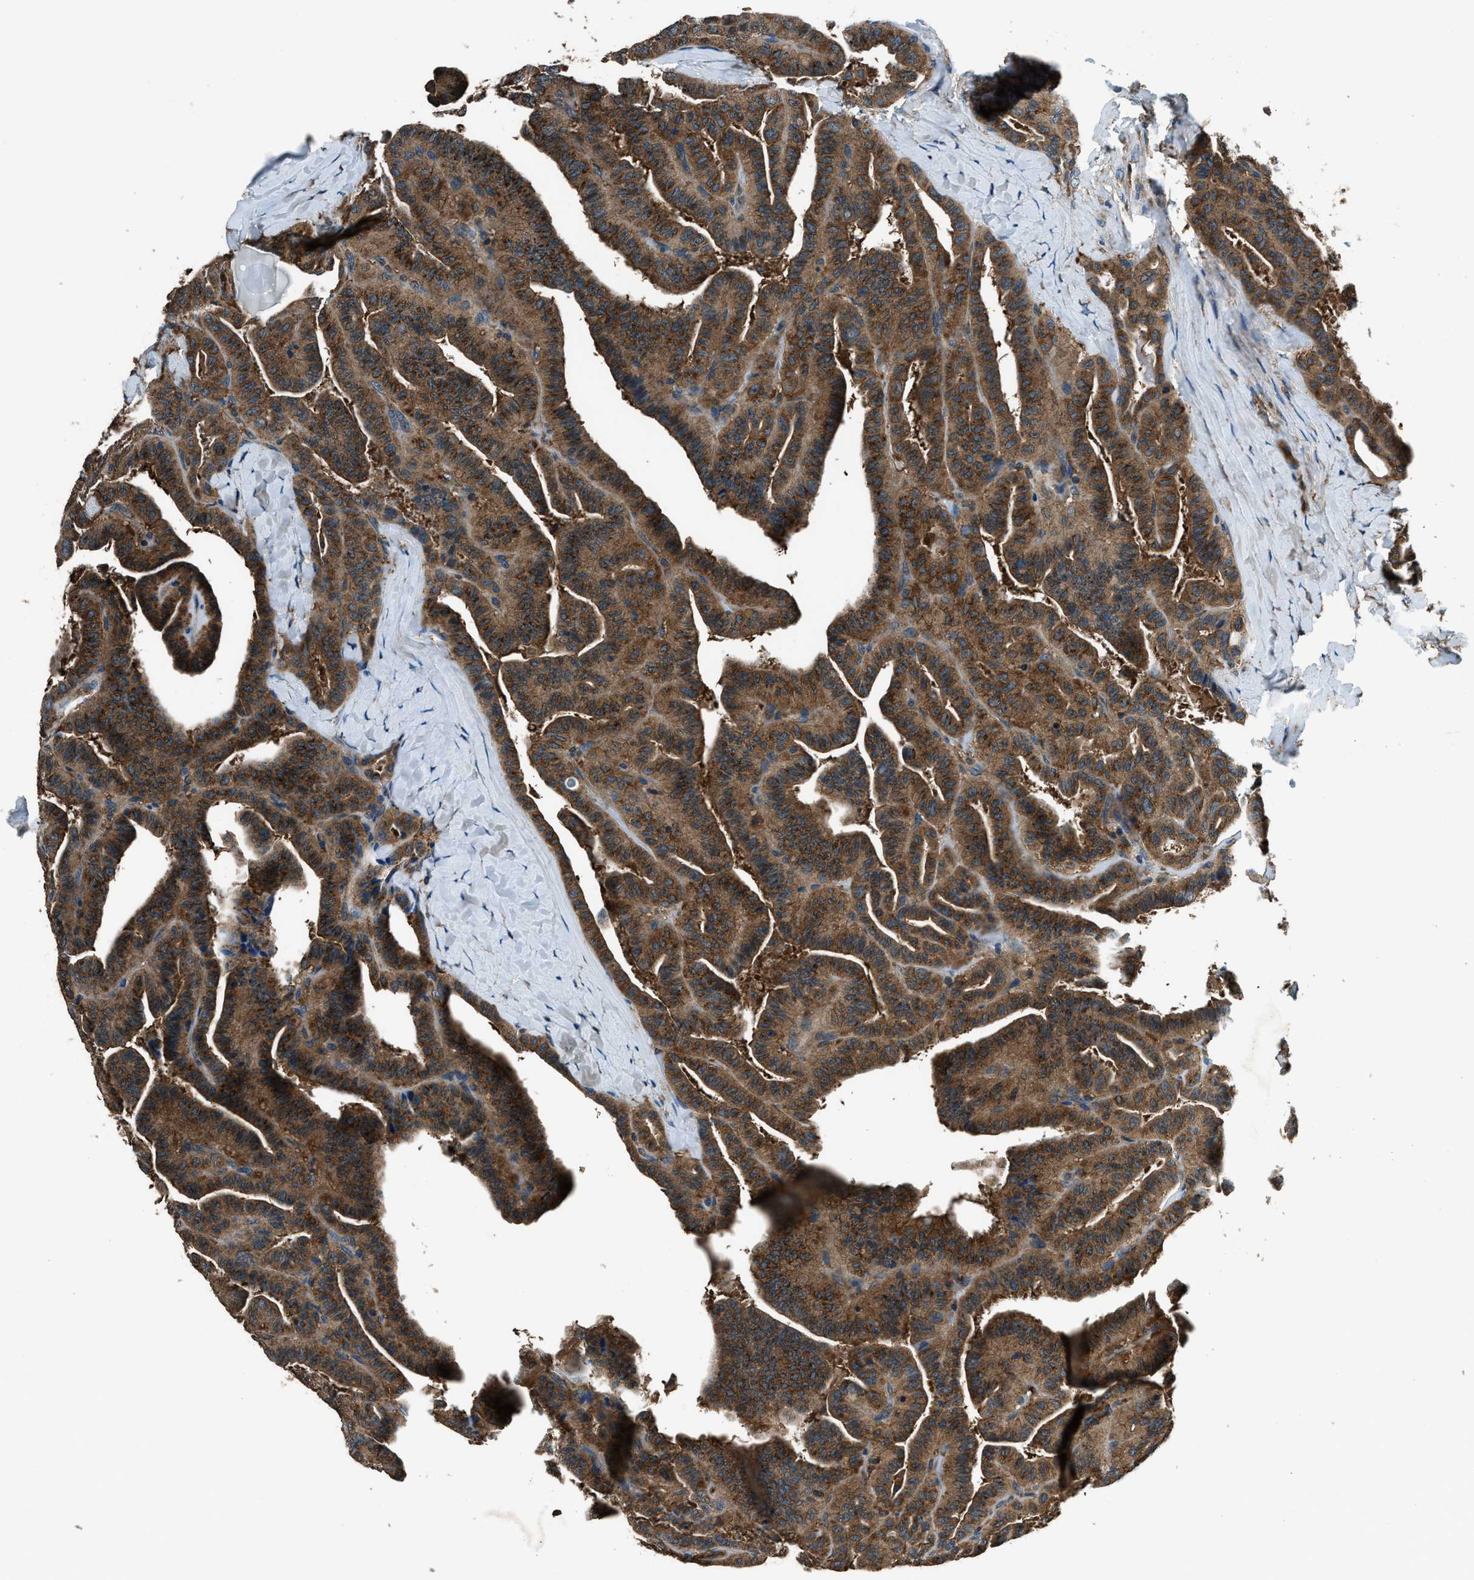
{"staining": {"intensity": "strong", "quantity": ">75%", "location": "cytoplasmic/membranous"}, "tissue": "thyroid cancer", "cell_type": "Tumor cells", "image_type": "cancer", "snomed": [{"axis": "morphology", "description": "Papillary adenocarcinoma, NOS"}, {"axis": "topography", "description": "Thyroid gland"}], "caption": "IHC of human thyroid papillary adenocarcinoma reveals high levels of strong cytoplasmic/membranous expression in approximately >75% of tumor cells.", "gene": "ARFGAP2", "patient": {"sex": "male", "age": 77}}